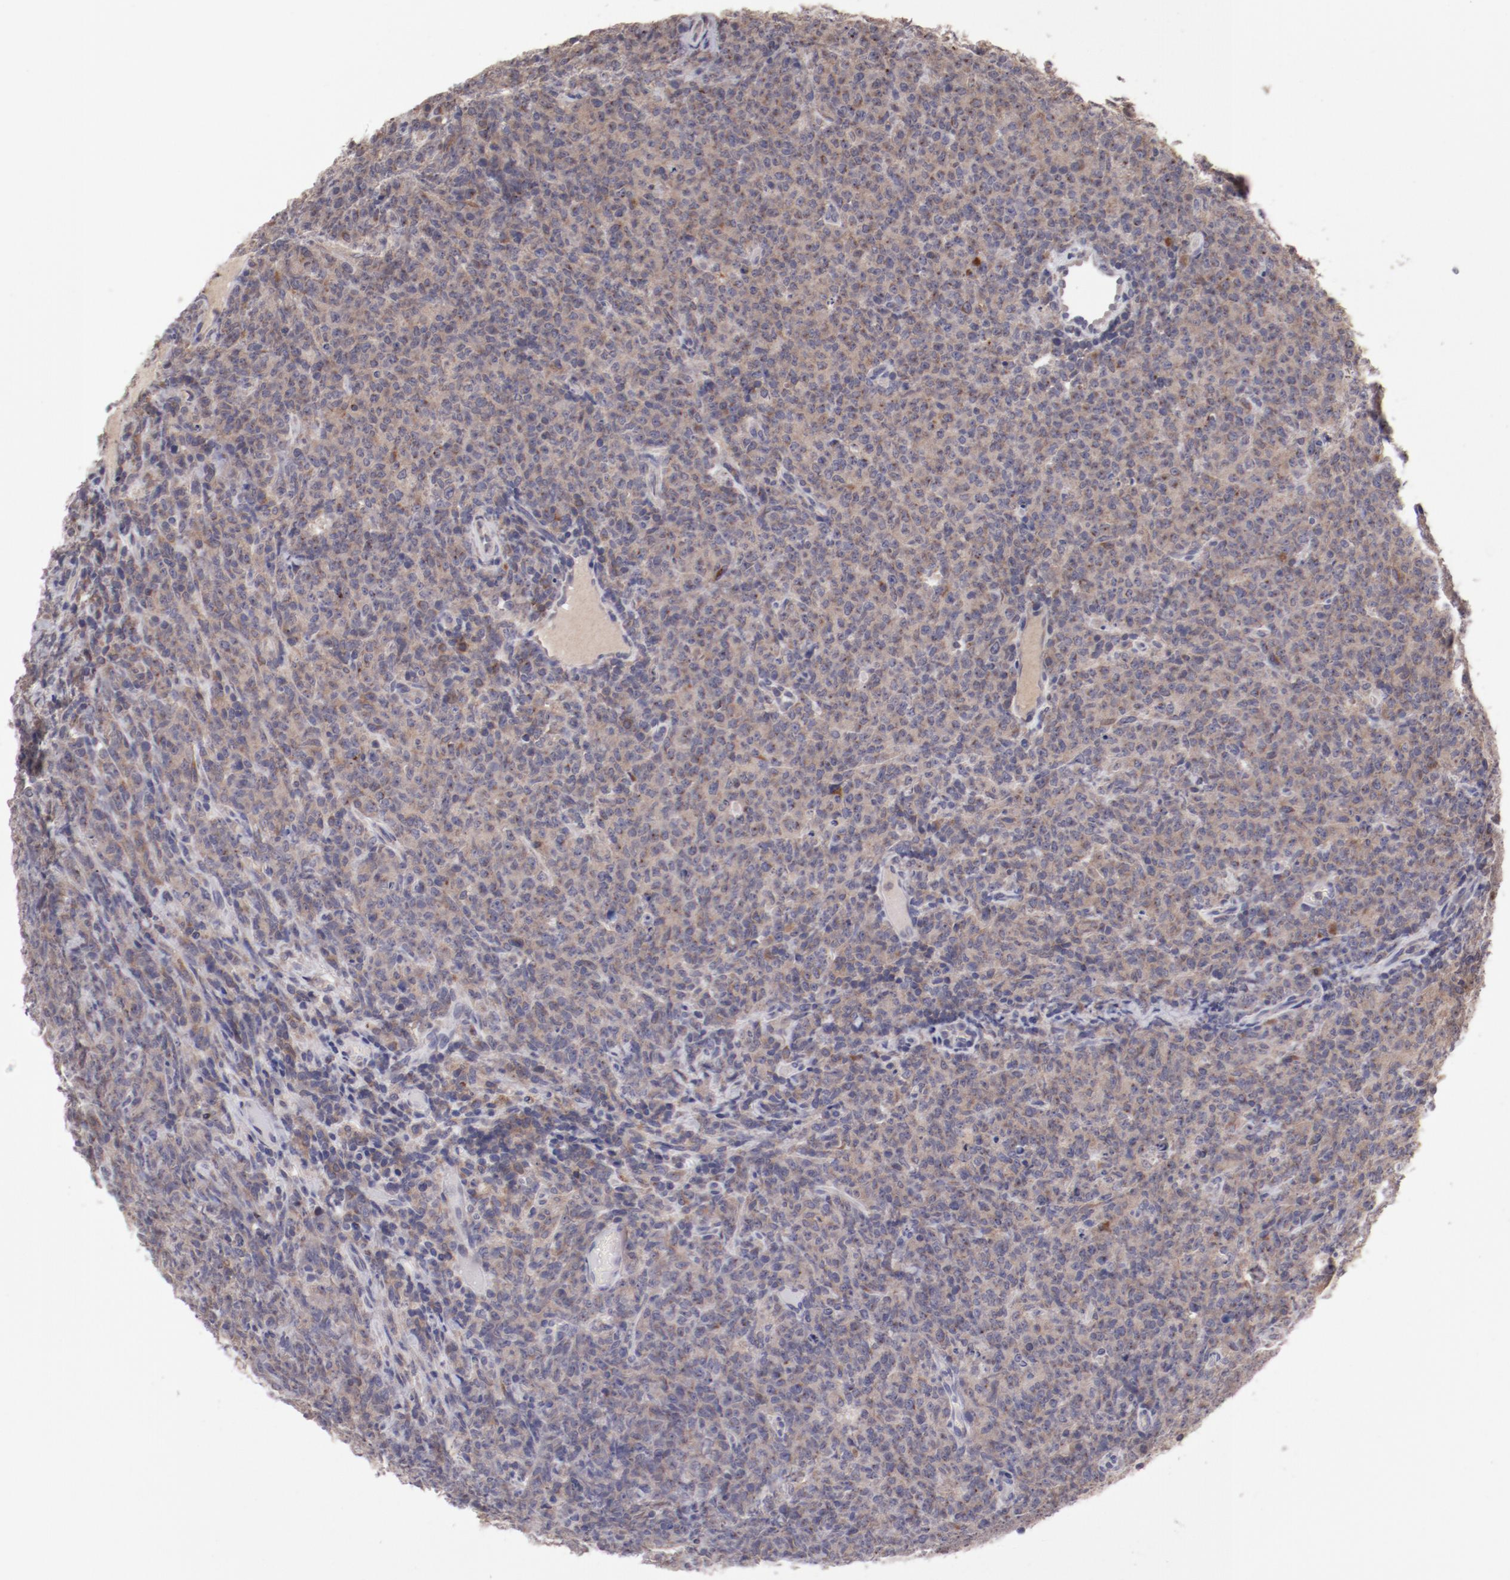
{"staining": {"intensity": "moderate", "quantity": ">75%", "location": "cytoplasmic/membranous"}, "tissue": "lymphoma", "cell_type": "Tumor cells", "image_type": "cancer", "snomed": [{"axis": "morphology", "description": "Malignant lymphoma, non-Hodgkin's type, High grade"}, {"axis": "topography", "description": "Tonsil"}], "caption": "DAB immunohistochemical staining of human high-grade malignant lymphoma, non-Hodgkin's type reveals moderate cytoplasmic/membranous protein expression in about >75% of tumor cells. (DAB IHC, brown staining for protein, blue staining for nuclei).", "gene": "IL12A", "patient": {"sex": "female", "age": 36}}